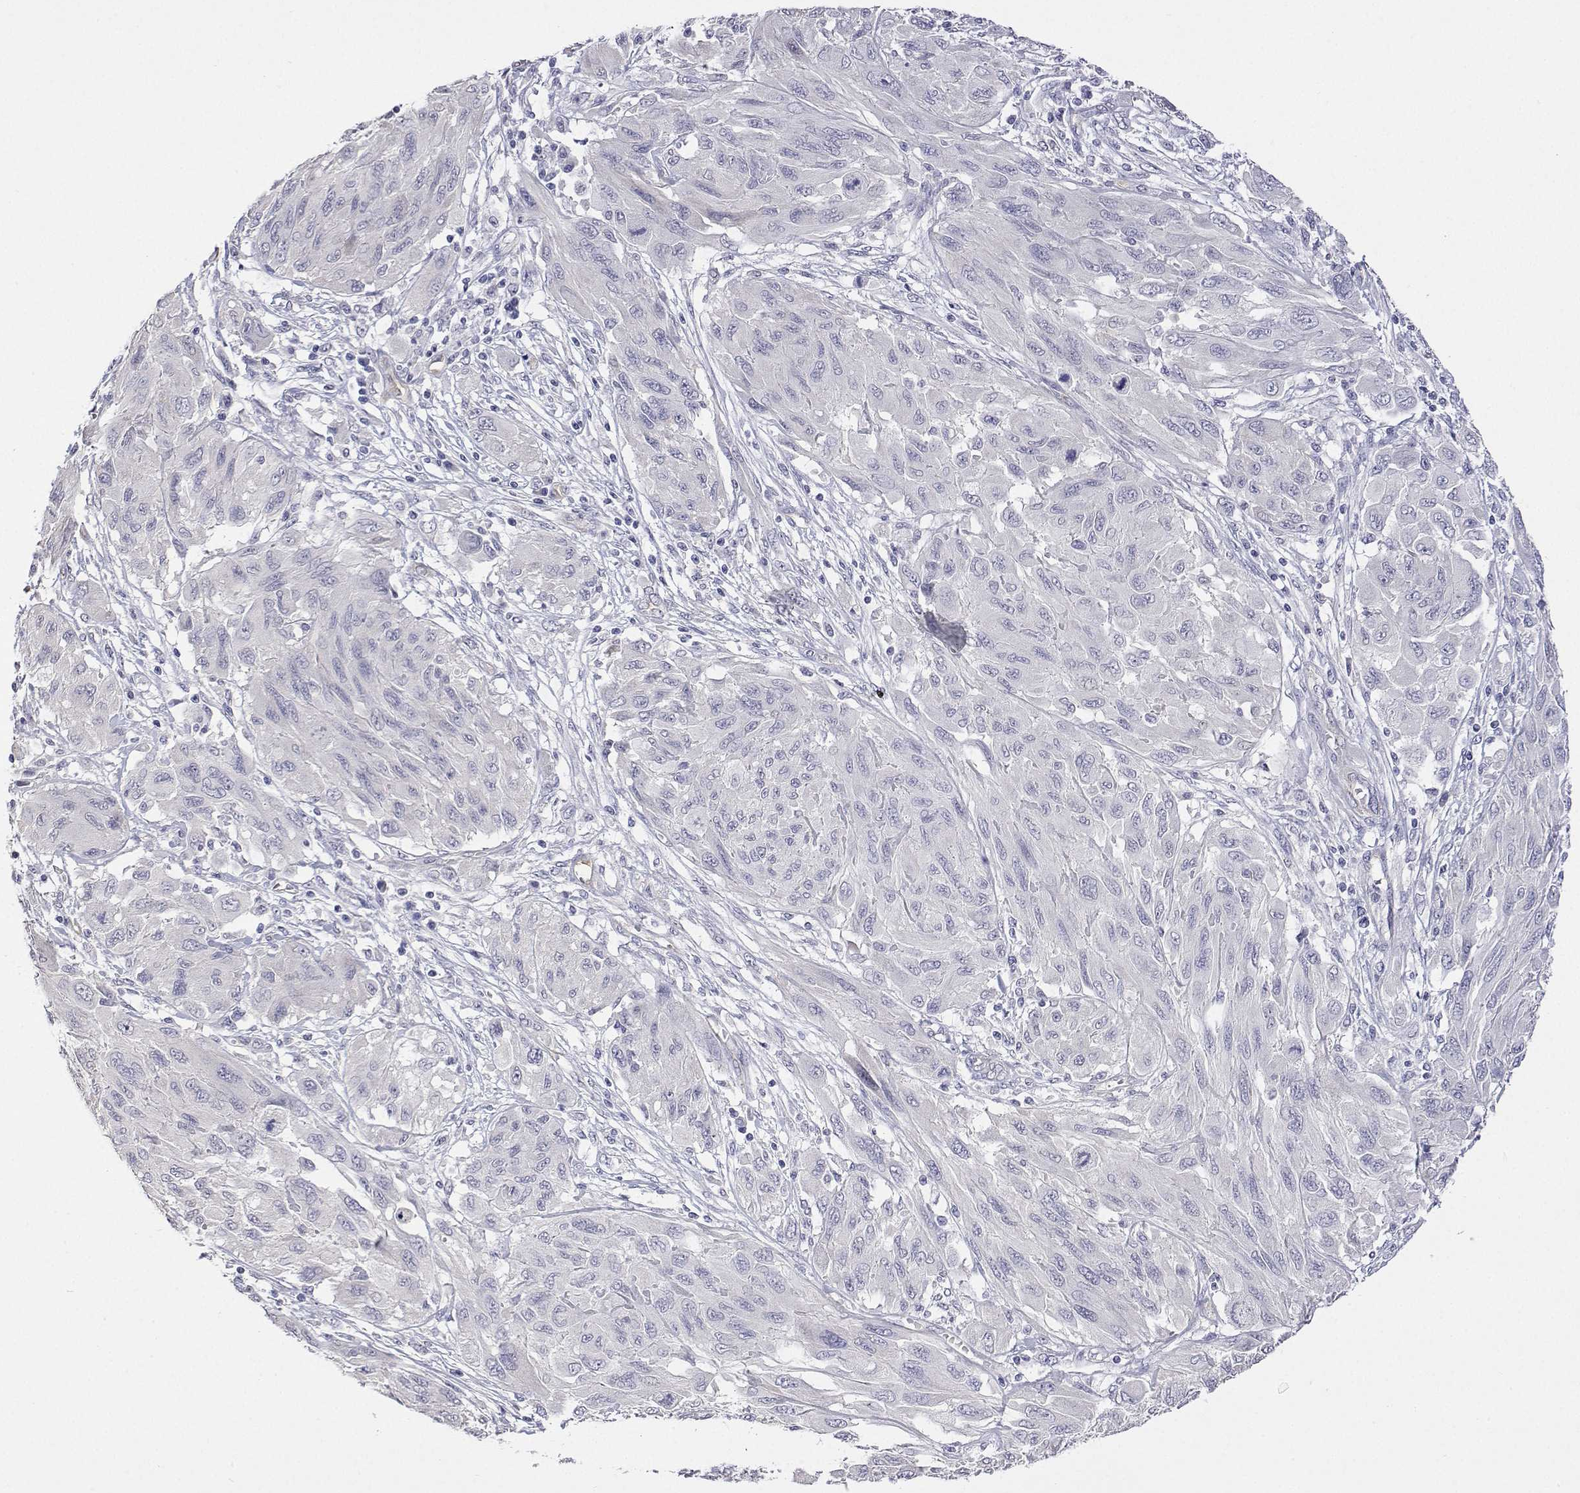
{"staining": {"intensity": "negative", "quantity": "none", "location": "none"}, "tissue": "melanoma", "cell_type": "Tumor cells", "image_type": "cancer", "snomed": [{"axis": "morphology", "description": "Malignant melanoma, NOS"}, {"axis": "topography", "description": "Skin"}], "caption": "Malignant melanoma was stained to show a protein in brown. There is no significant positivity in tumor cells.", "gene": "PLCB1", "patient": {"sex": "female", "age": 91}}